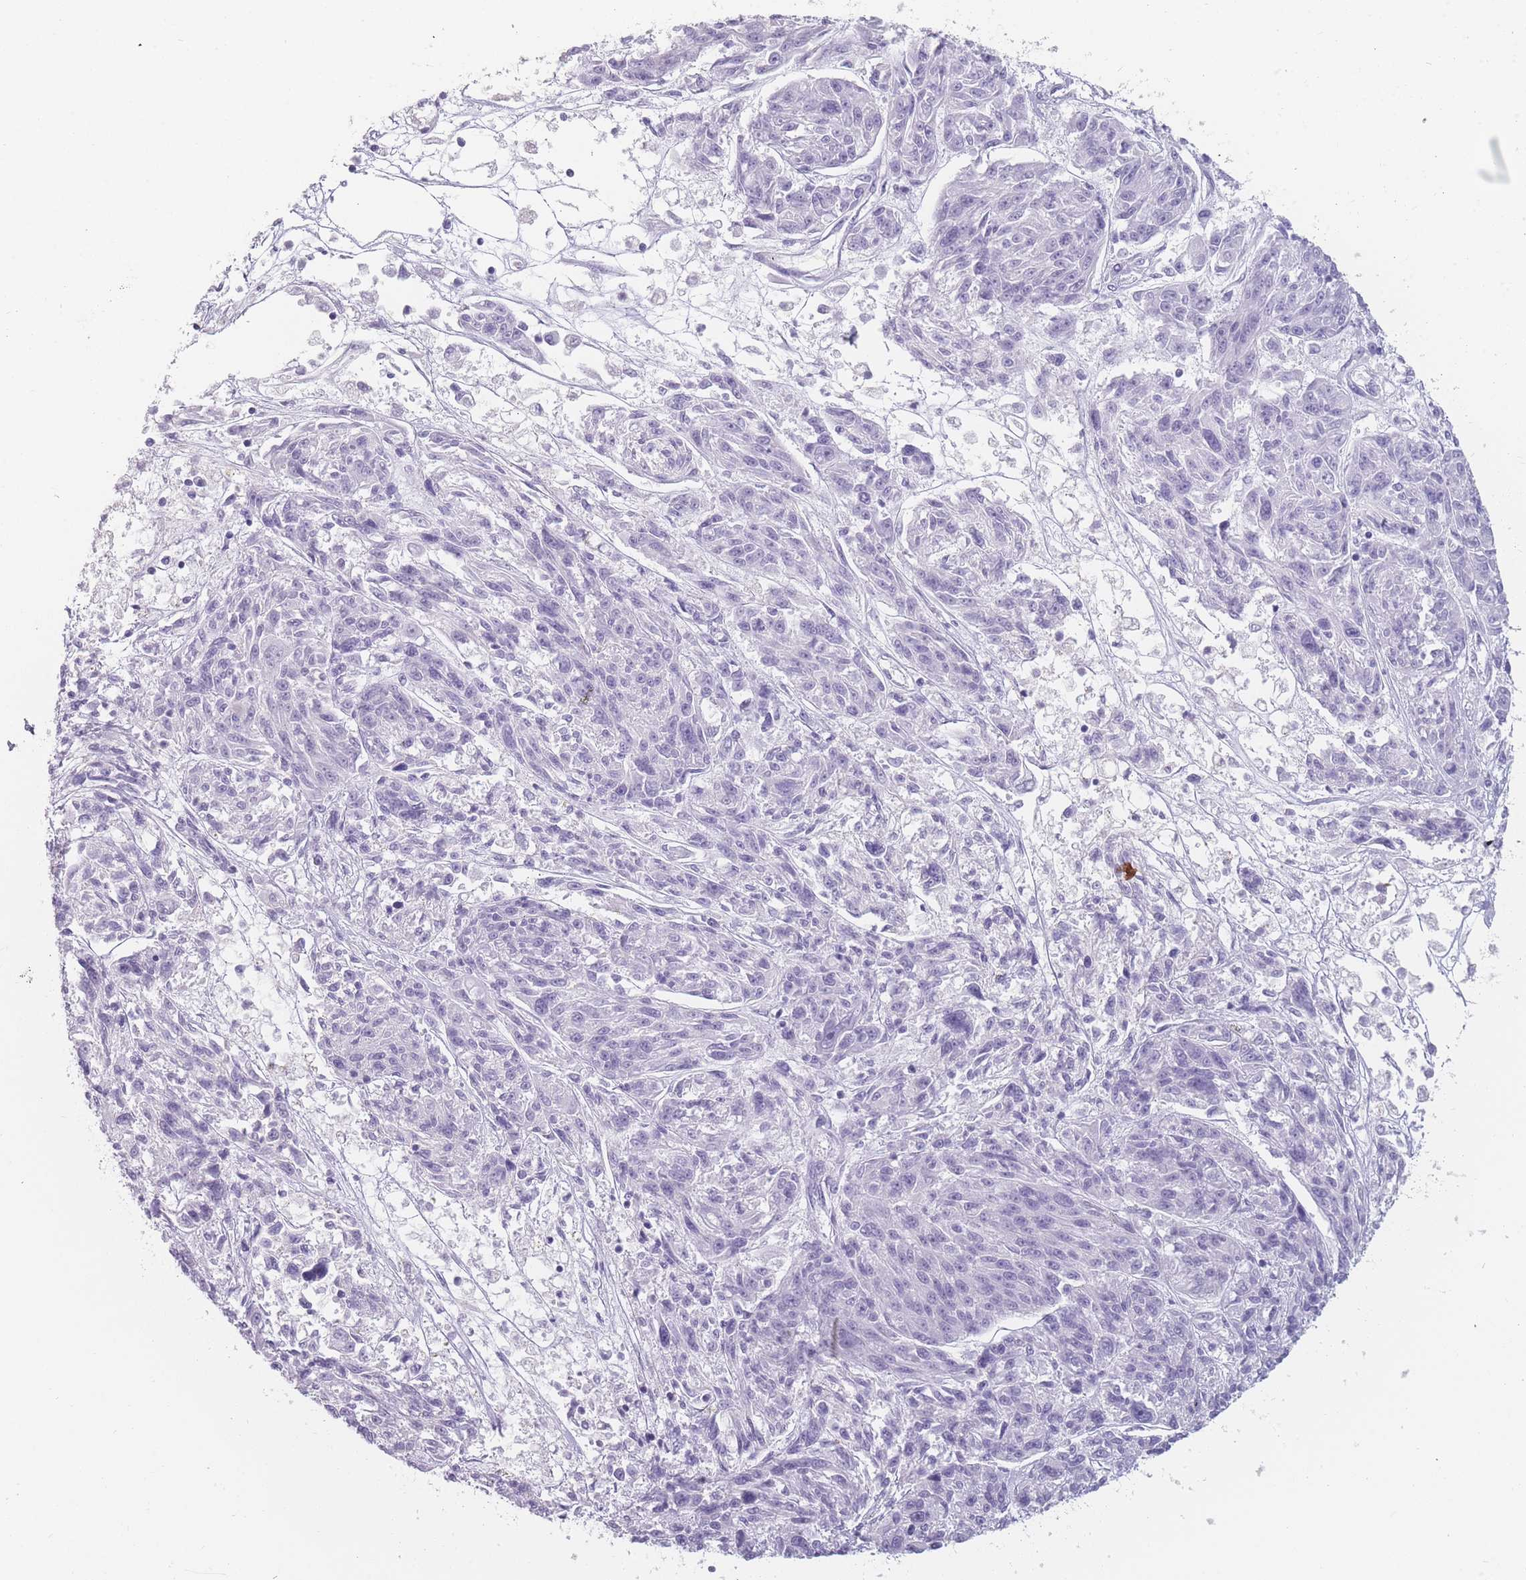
{"staining": {"intensity": "negative", "quantity": "none", "location": "none"}, "tissue": "melanoma", "cell_type": "Tumor cells", "image_type": "cancer", "snomed": [{"axis": "morphology", "description": "Malignant melanoma, NOS"}, {"axis": "topography", "description": "Skin"}], "caption": "Immunohistochemistry (IHC) micrograph of neoplastic tissue: melanoma stained with DAB reveals no significant protein expression in tumor cells. (Stains: DAB (3,3'-diaminobenzidine) IHC with hematoxylin counter stain, Microscopy: brightfield microscopy at high magnification).", "gene": "PPFIA3", "patient": {"sex": "male", "age": 53}}